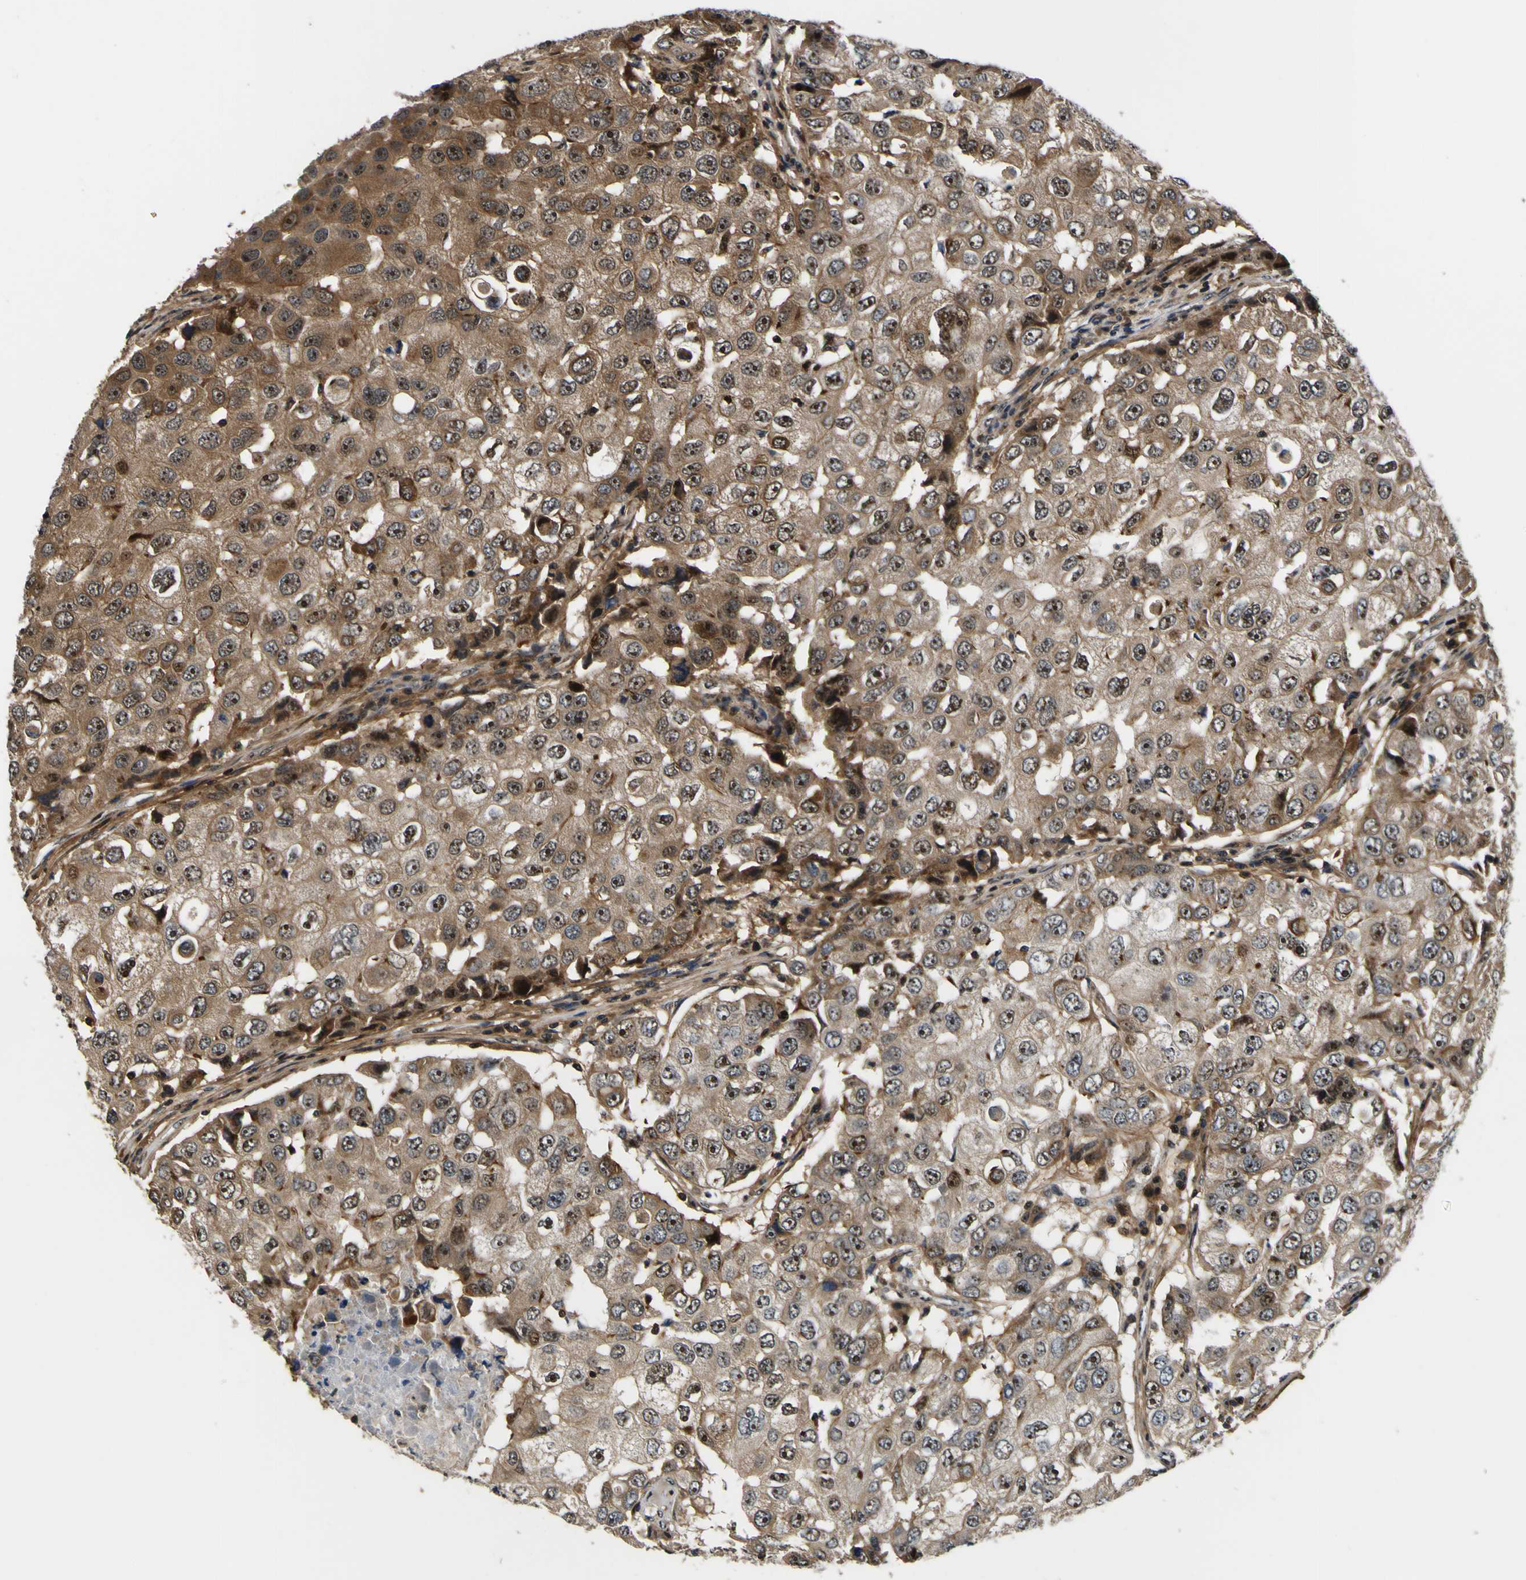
{"staining": {"intensity": "moderate", "quantity": ">75%", "location": "cytoplasmic/membranous,nuclear"}, "tissue": "breast cancer", "cell_type": "Tumor cells", "image_type": "cancer", "snomed": [{"axis": "morphology", "description": "Duct carcinoma"}, {"axis": "topography", "description": "Breast"}], "caption": "An image showing moderate cytoplasmic/membranous and nuclear expression in about >75% of tumor cells in breast cancer, as visualized by brown immunohistochemical staining.", "gene": "LRP4", "patient": {"sex": "female", "age": 27}}